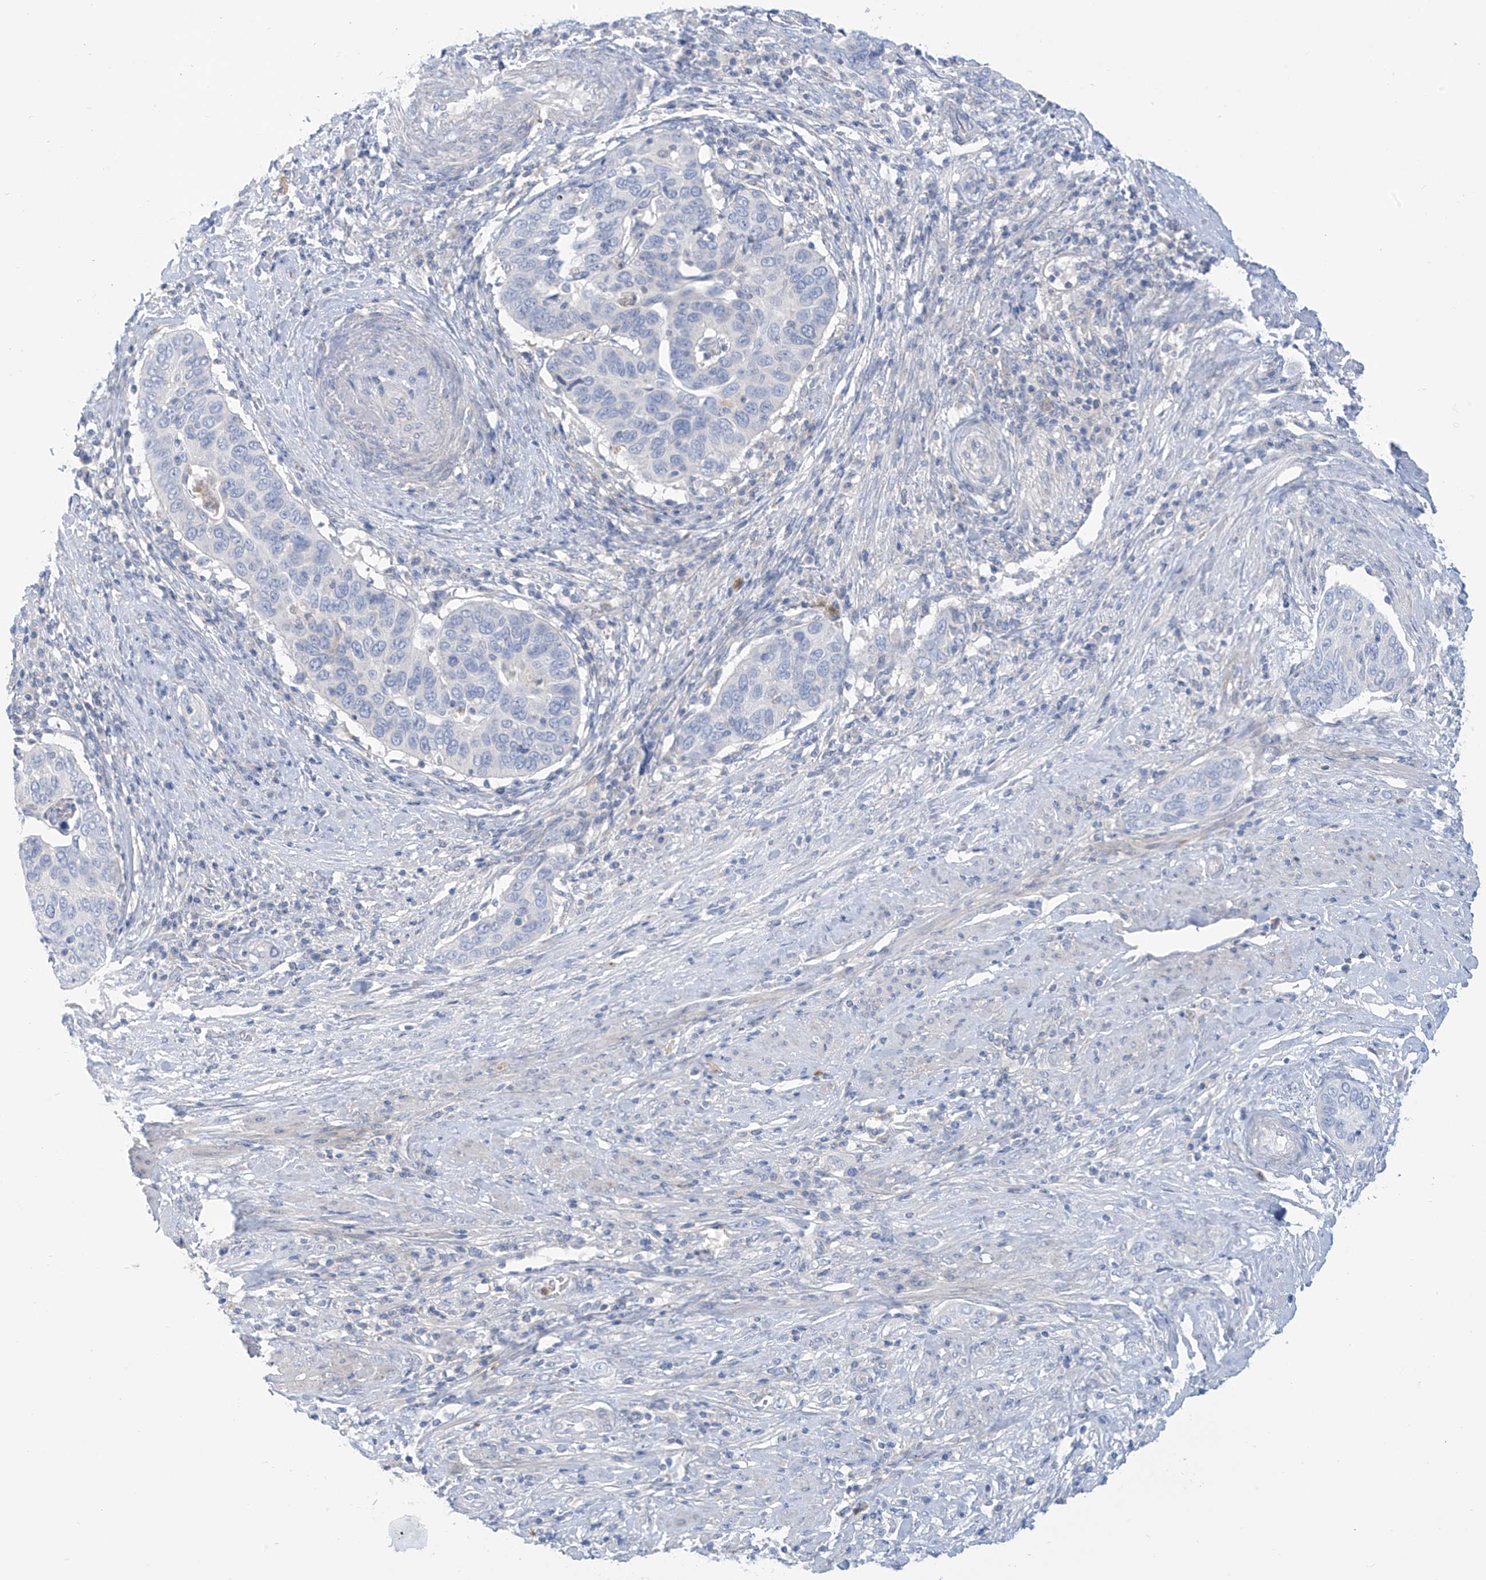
{"staining": {"intensity": "negative", "quantity": "none", "location": "none"}, "tissue": "cervical cancer", "cell_type": "Tumor cells", "image_type": "cancer", "snomed": [{"axis": "morphology", "description": "Squamous cell carcinoma, NOS"}, {"axis": "topography", "description": "Cervix"}], "caption": "This histopathology image is of squamous cell carcinoma (cervical) stained with immunohistochemistry to label a protein in brown with the nuclei are counter-stained blue. There is no staining in tumor cells. The staining is performed using DAB (3,3'-diaminobenzidine) brown chromogen with nuclei counter-stained in using hematoxylin.", "gene": "FABP2", "patient": {"sex": "female", "age": 60}}